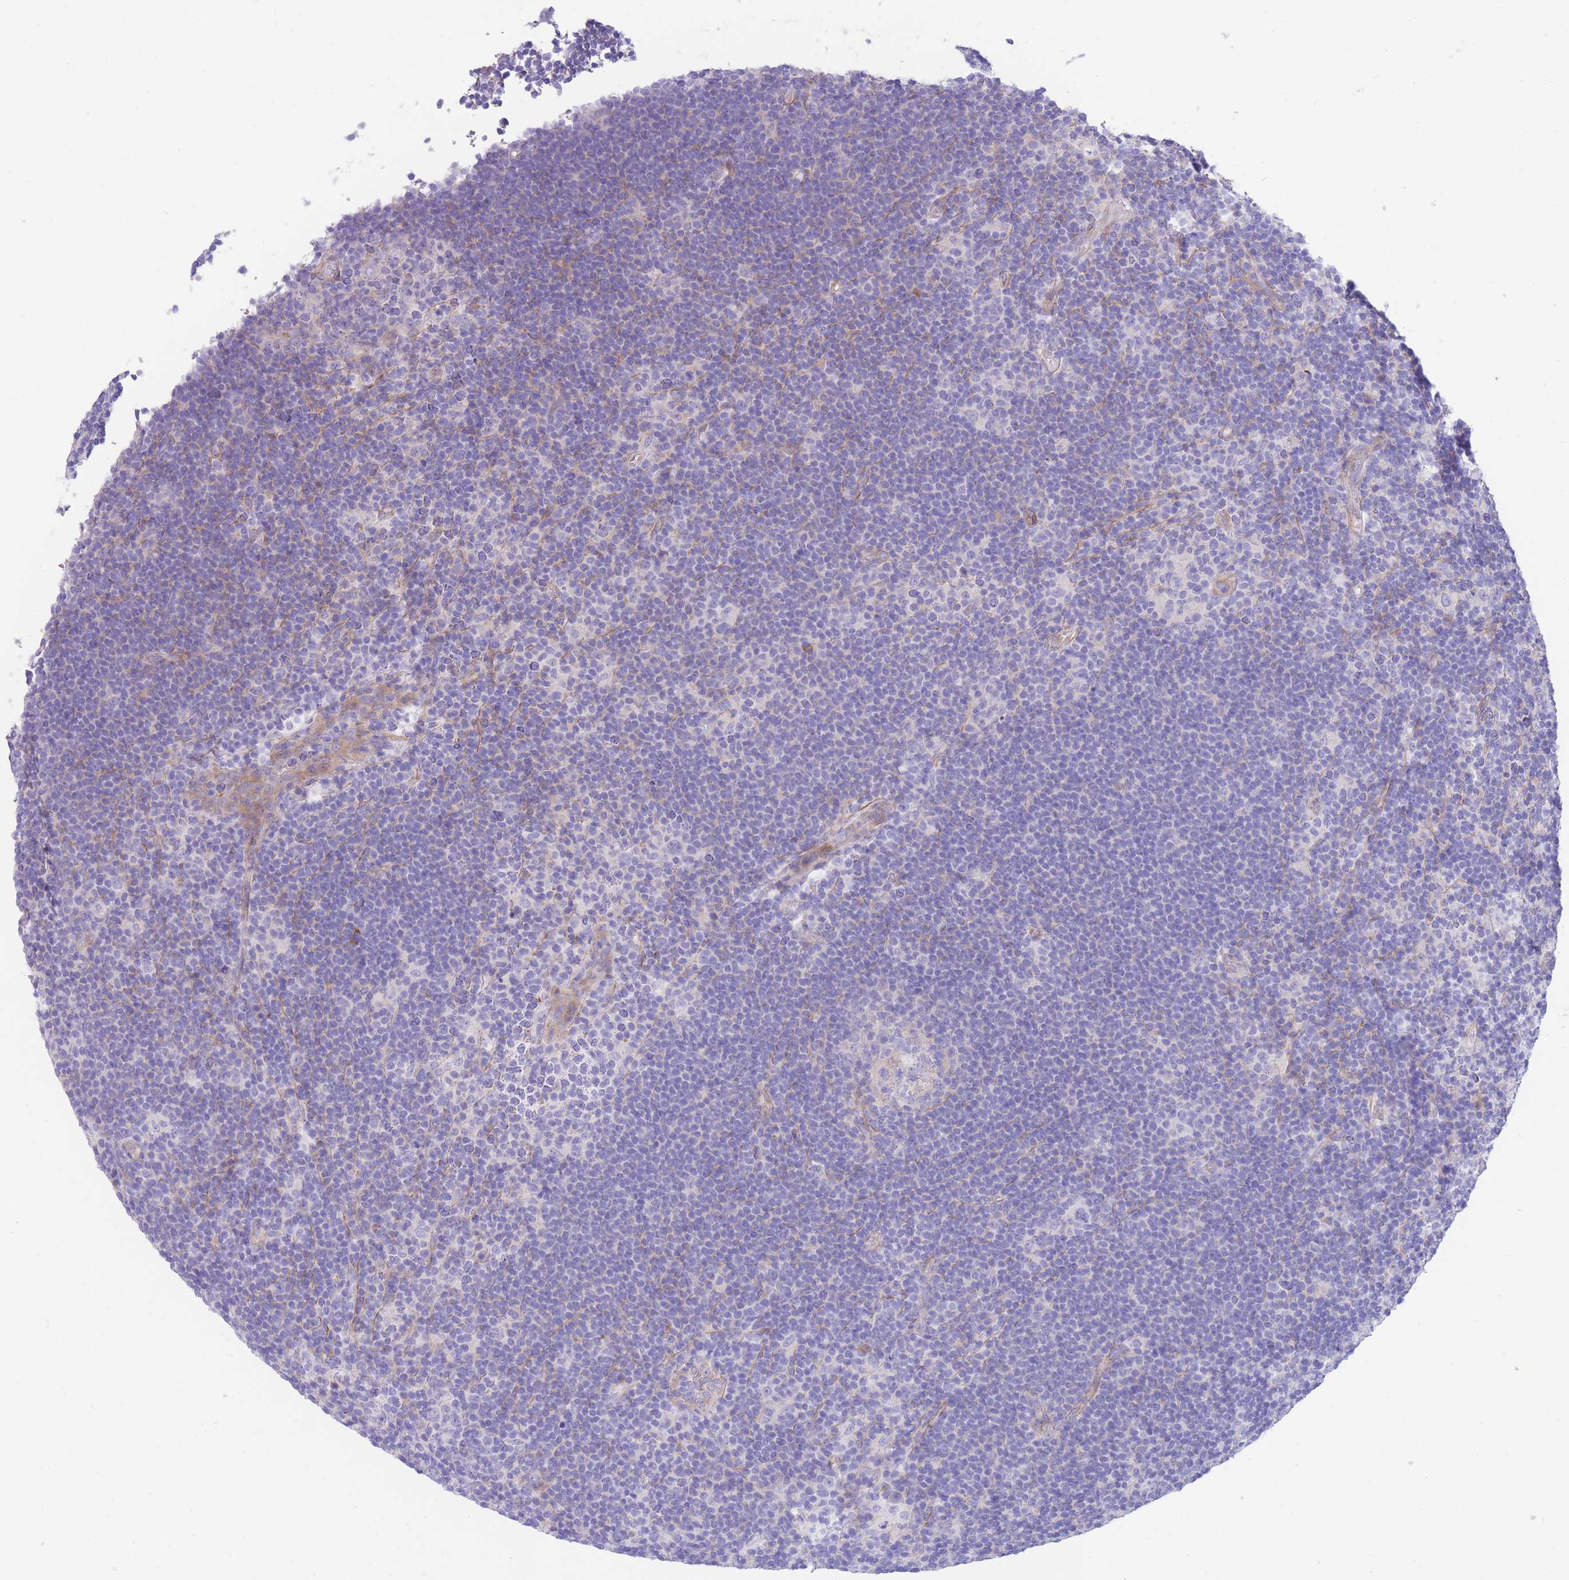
{"staining": {"intensity": "negative", "quantity": "none", "location": "none"}, "tissue": "lymphoma", "cell_type": "Tumor cells", "image_type": "cancer", "snomed": [{"axis": "morphology", "description": "Hodgkin's disease, NOS"}, {"axis": "topography", "description": "Lymph node"}], "caption": "This is an immunohistochemistry image of human lymphoma. There is no positivity in tumor cells.", "gene": "DET1", "patient": {"sex": "female", "age": 57}}